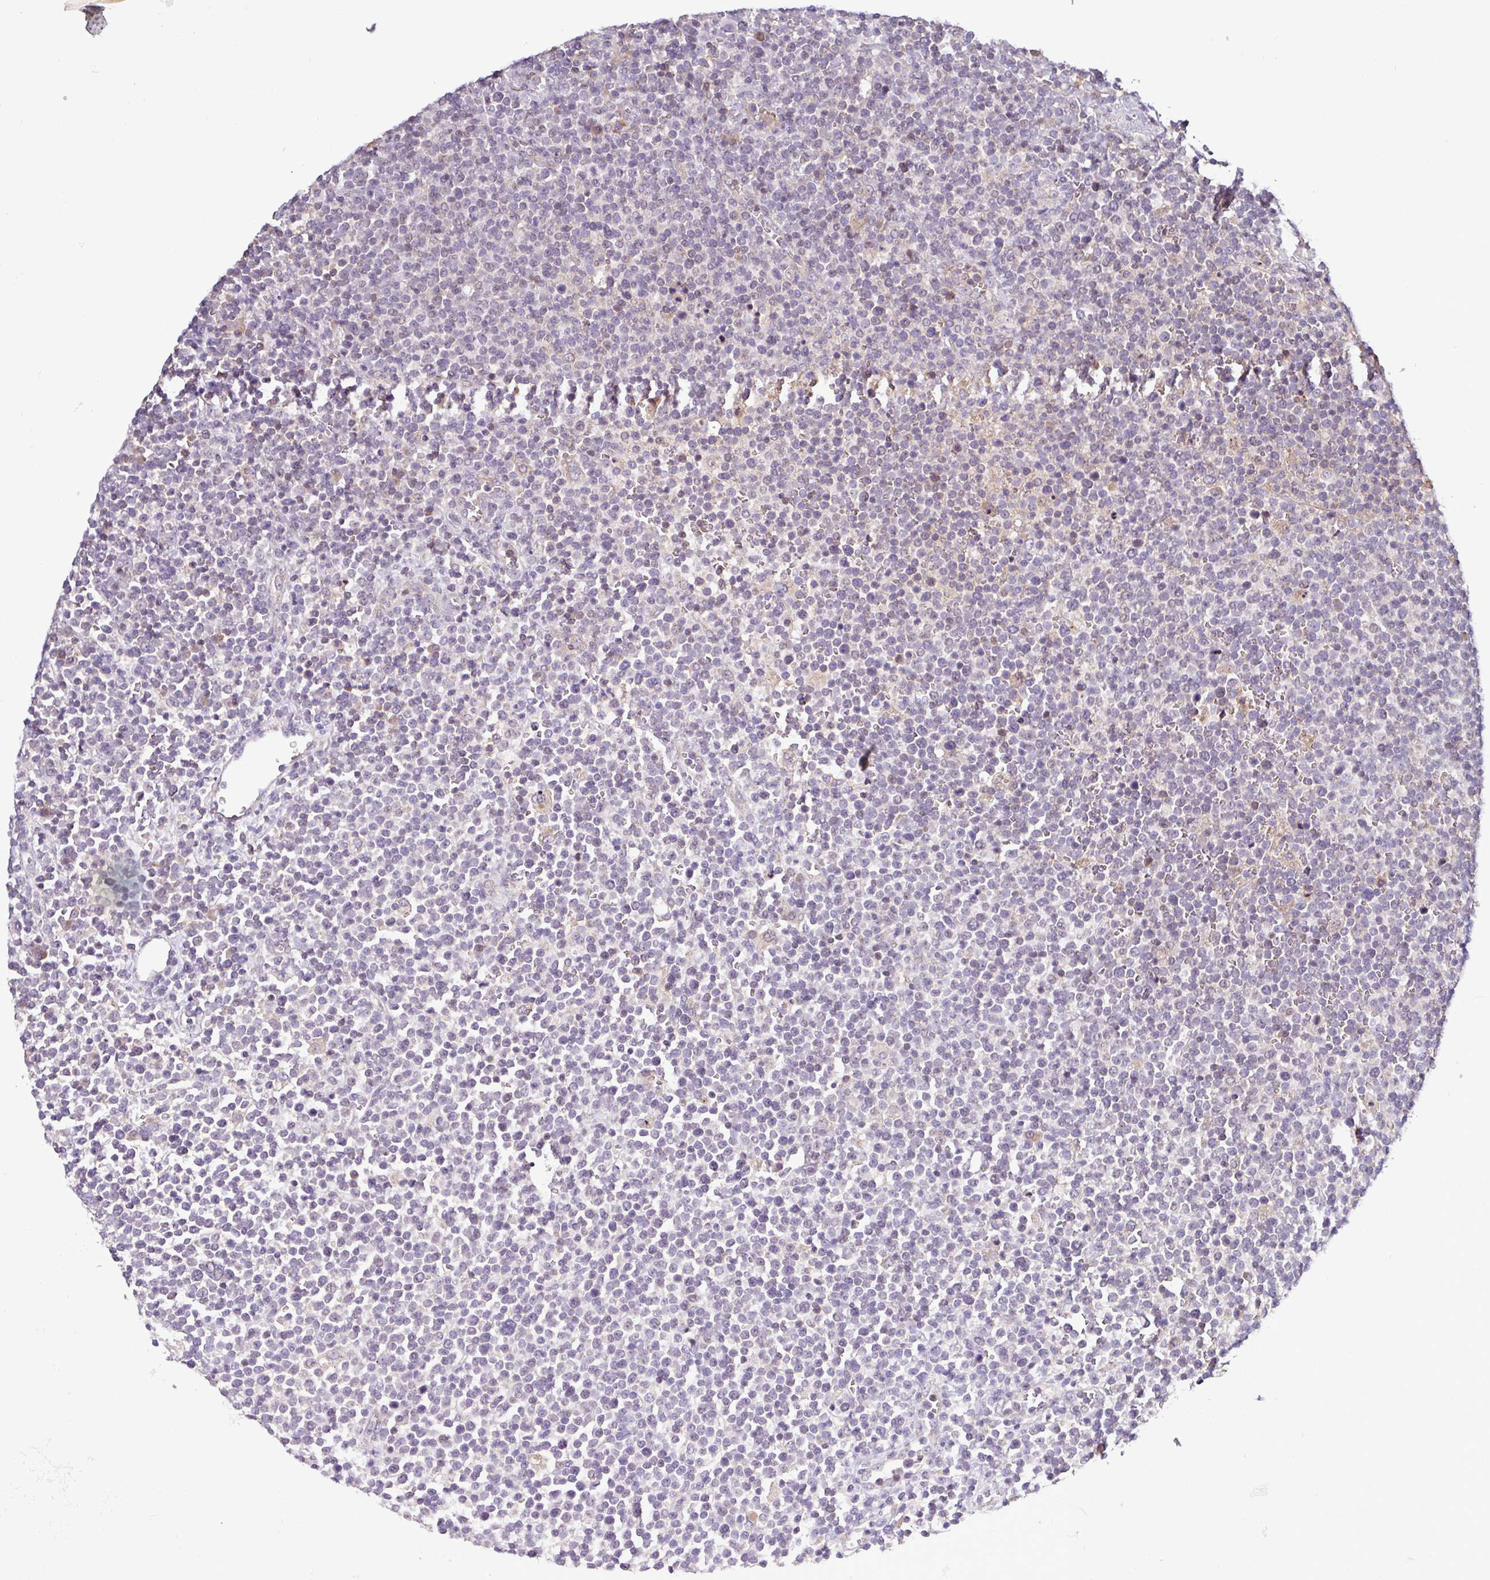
{"staining": {"intensity": "negative", "quantity": "none", "location": "none"}, "tissue": "lymphoma", "cell_type": "Tumor cells", "image_type": "cancer", "snomed": [{"axis": "morphology", "description": "Malignant lymphoma, non-Hodgkin's type, High grade"}, {"axis": "topography", "description": "Lymph node"}], "caption": "Protein analysis of malignant lymphoma, non-Hodgkin's type (high-grade) exhibits no significant expression in tumor cells.", "gene": "SFTPB", "patient": {"sex": "male", "age": 61}}